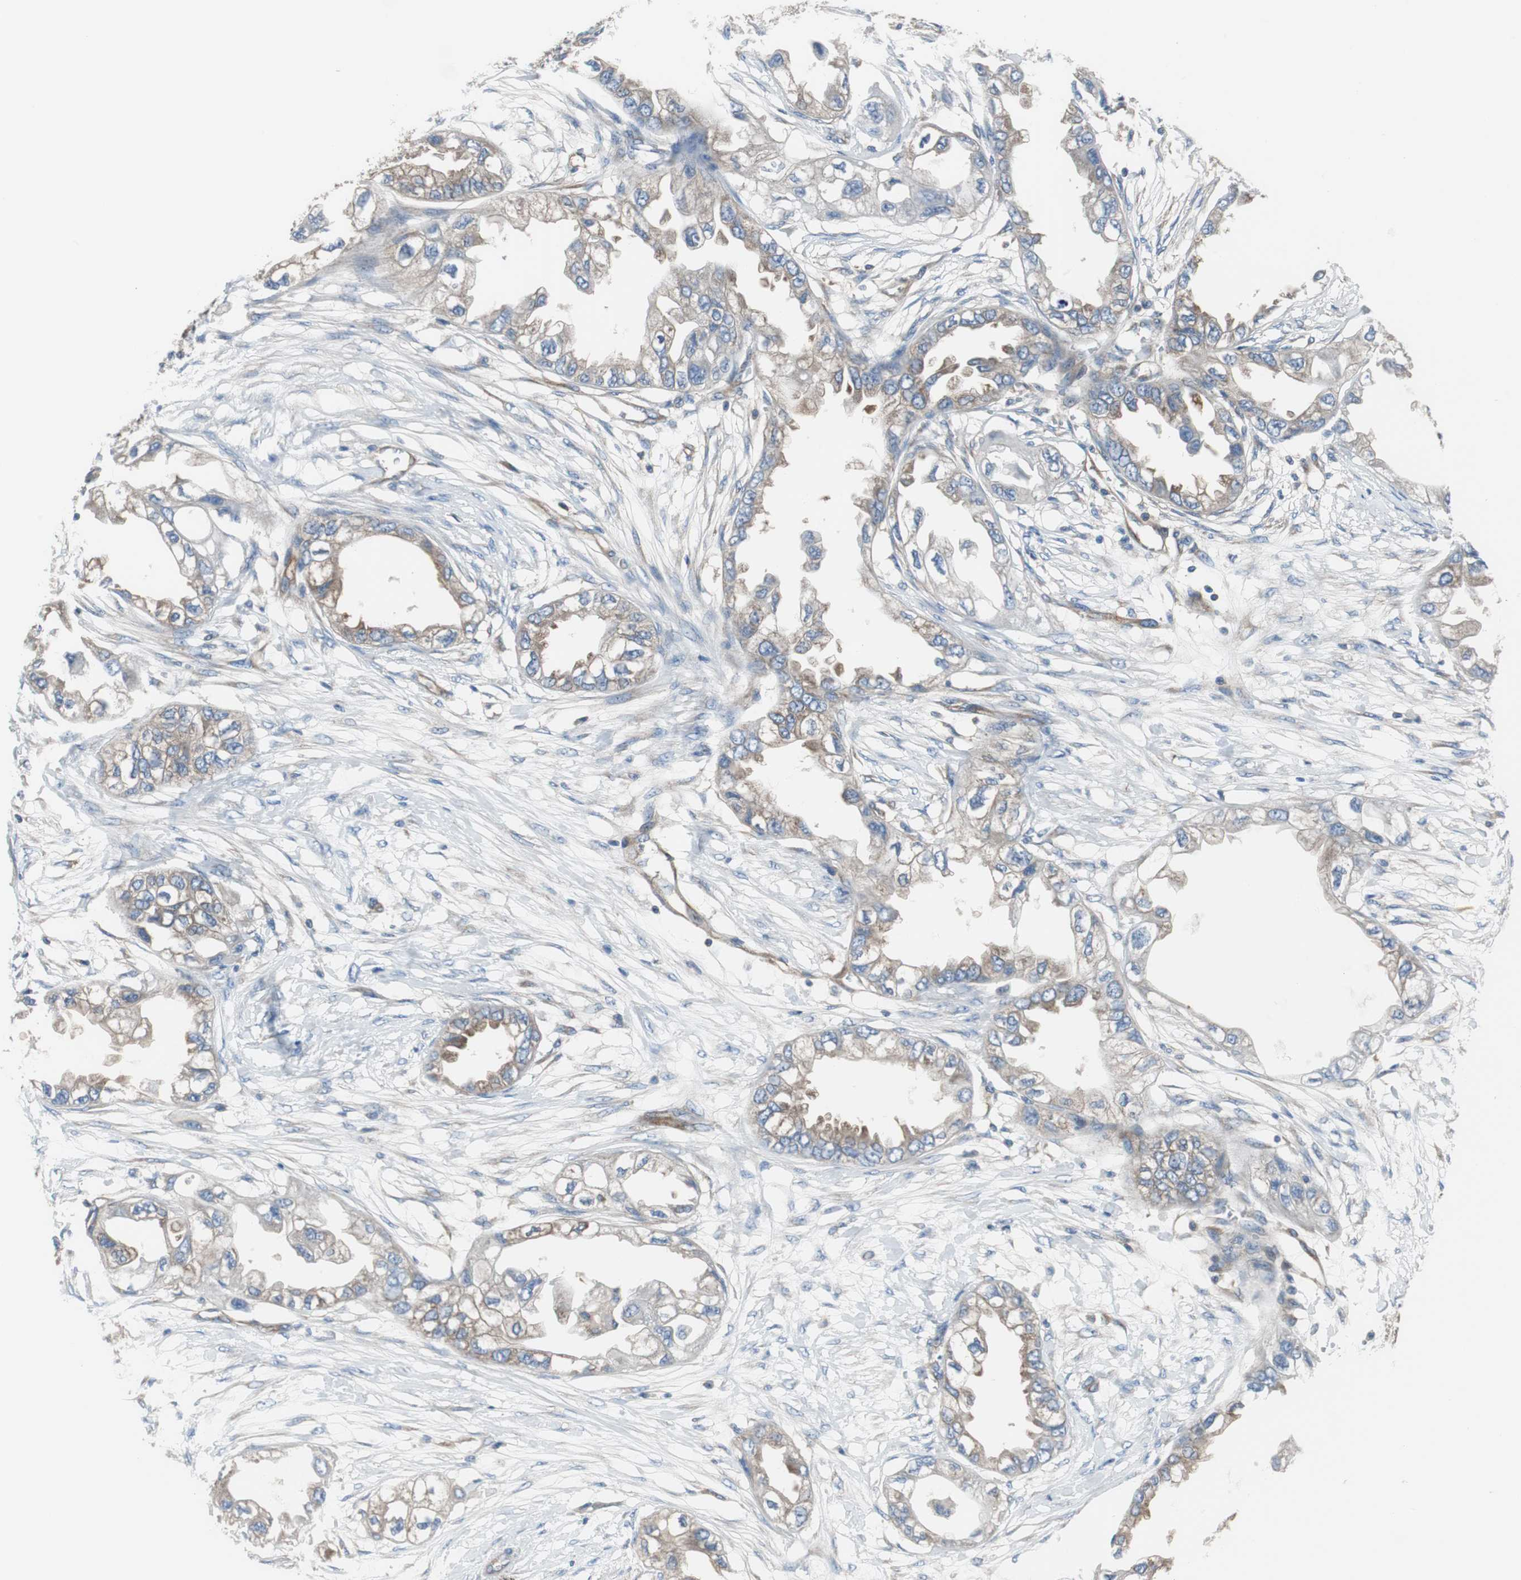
{"staining": {"intensity": "moderate", "quantity": ">75%", "location": "cytoplasmic/membranous"}, "tissue": "endometrial cancer", "cell_type": "Tumor cells", "image_type": "cancer", "snomed": [{"axis": "morphology", "description": "Adenocarcinoma, NOS"}, {"axis": "topography", "description": "Endometrium"}], "caption": "Moderate cytoplasmic/membranous protein positivity is seen in approximately >75% of tumor cells in adenocarcinoma (endometrial).", "gene": "BRAF", "patient": {"sex": "female", "age": 67}}